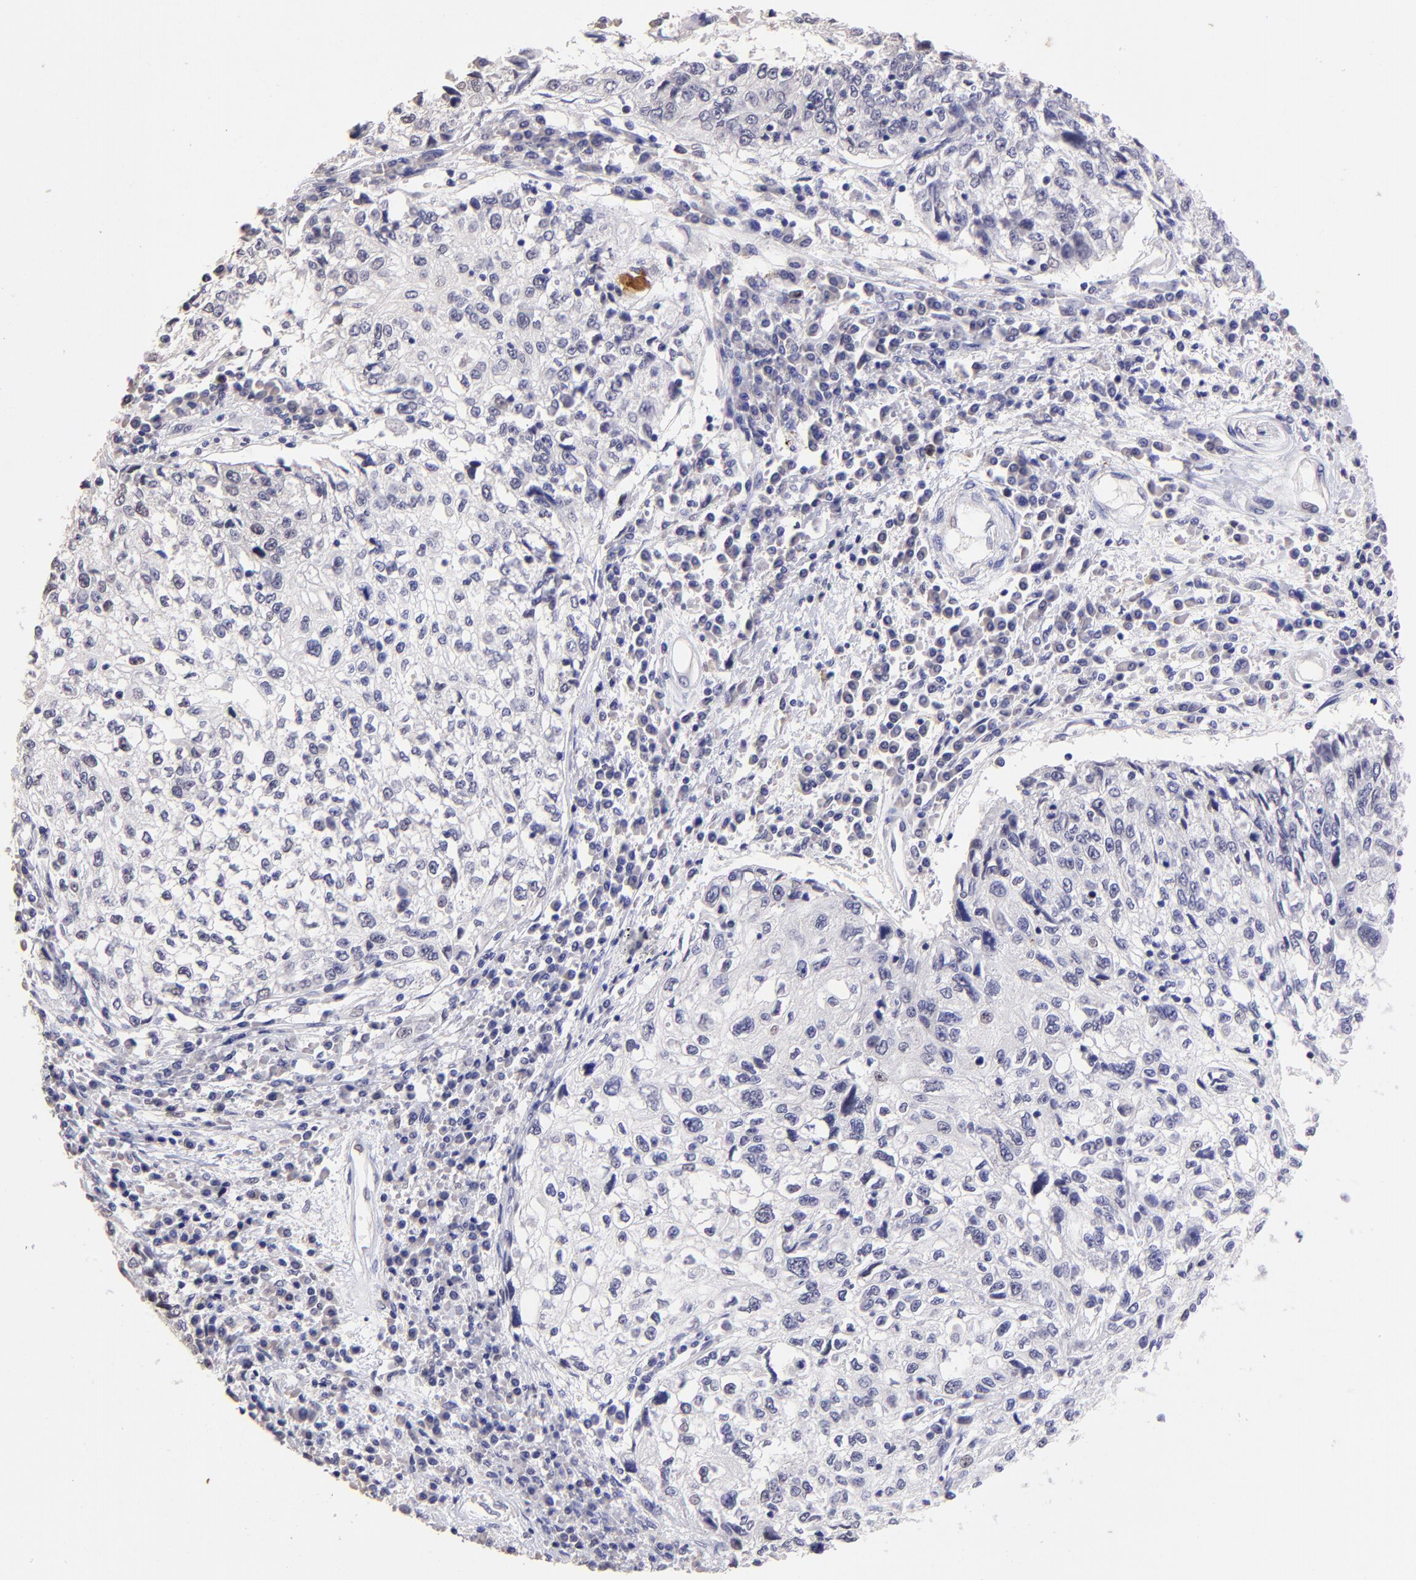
{"staining": {"intensity": "weak", "quantity": "<25%", "location": "nuclear"}, "tissue": "cervical cancer", "cell_type": "Tumor cells", "image_type": "cancer", "snomed": [{"axis": "morphology", "description": "Squamous cell carcinoma, NOS"}, {"axis": "topography", "description": "Cervix"}], "caption": "There is no significant staining in tumor cells of cervical cancer (squamous cell carcinoma).", "gene": "DNMT1", "patient": {"sex": "female", "age": 57}}